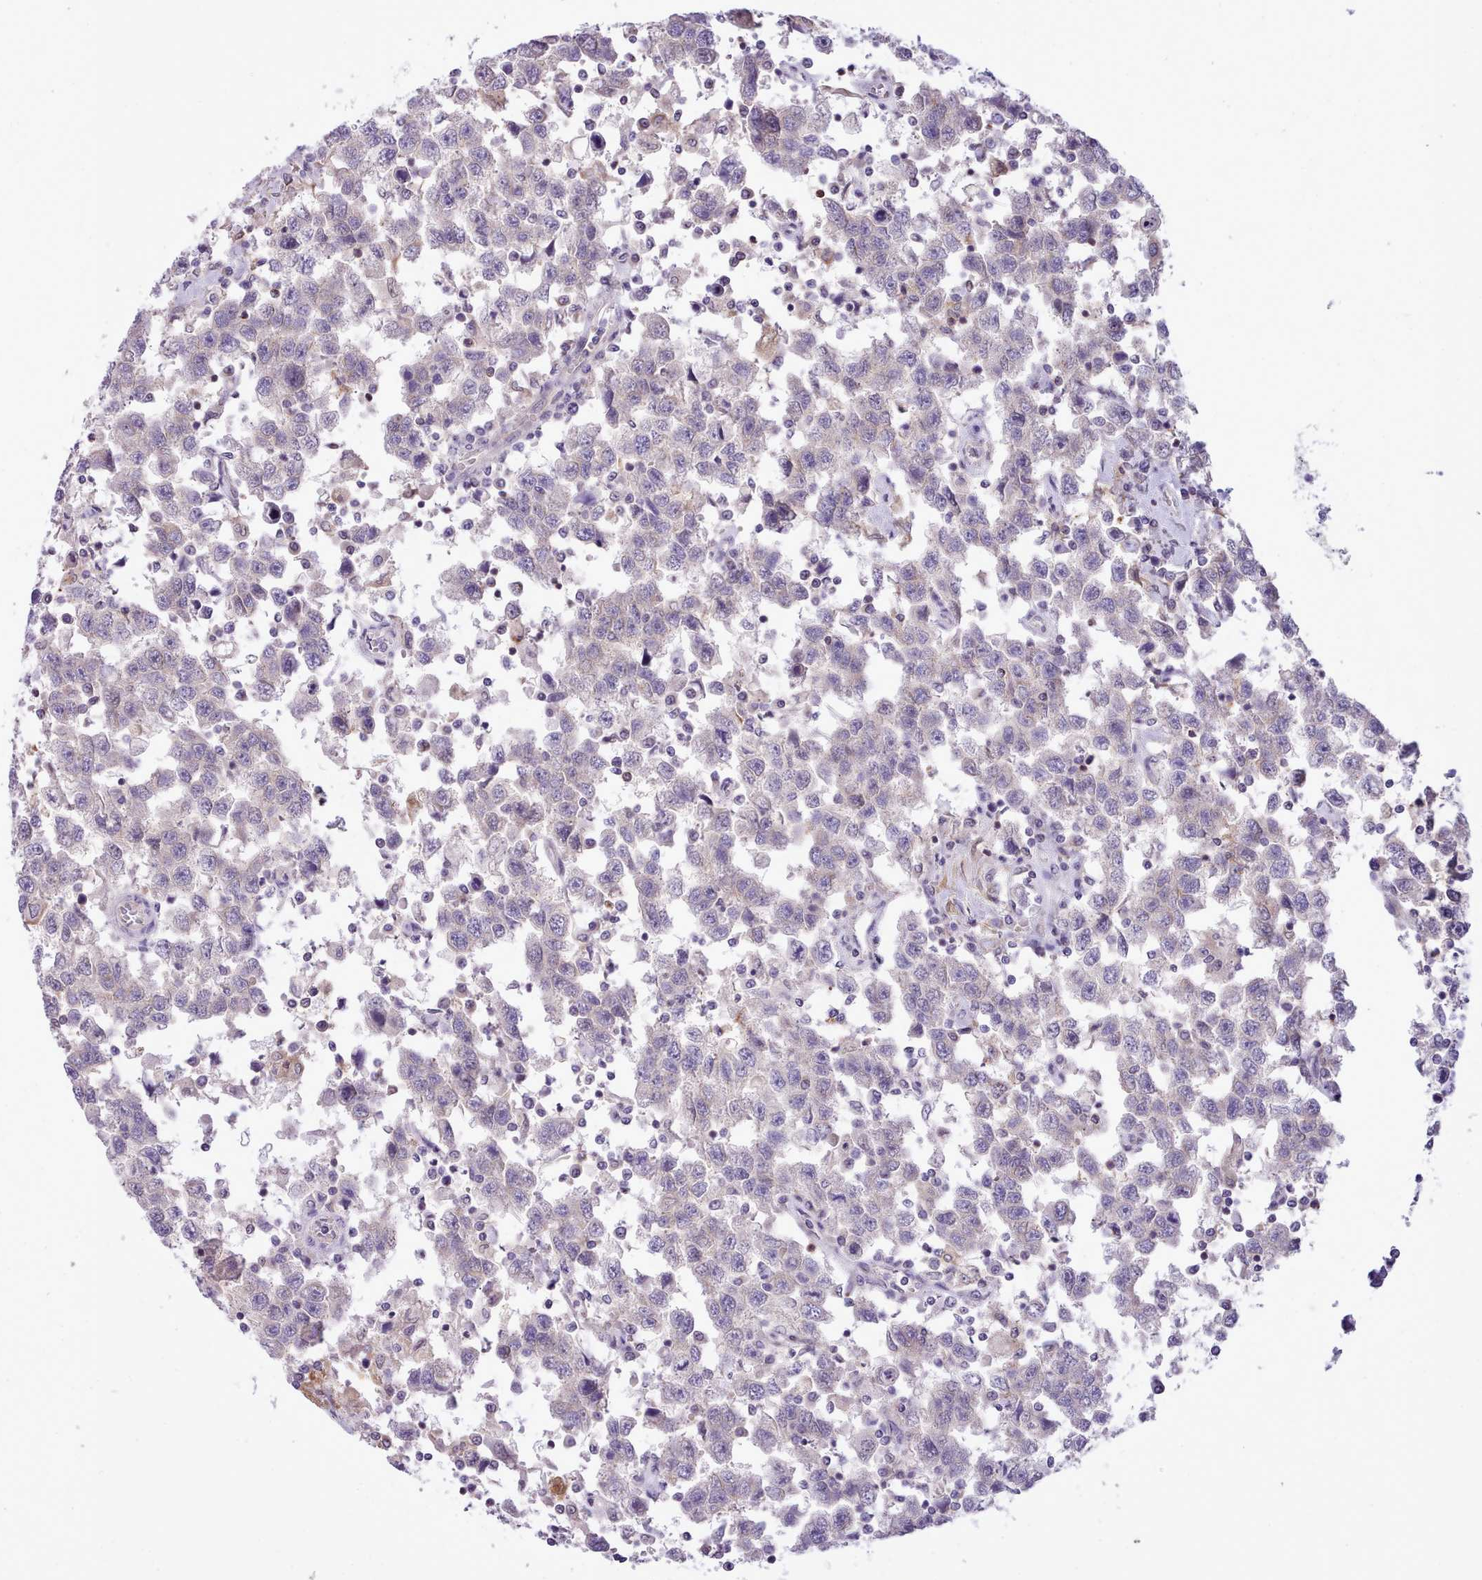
{"staining": {"intensity": "negative", "quantity": "none", "location": "none"}, "tissue": "testis cancer", "cell_type": "Tumor cells", "image_type": "cancer", "snomed": [{"axis": "morphology", "description": "Seminoma, NOS"}, {"axis": "topography", "description": "Testis"}], "caption": "The immunohistochemistry (IHC) image has no significant staining in tumor cells of testis cancer (seminoma) tissue.", "gene": "CYP2A13", "patient": {"sex": "male", "age": 41}}